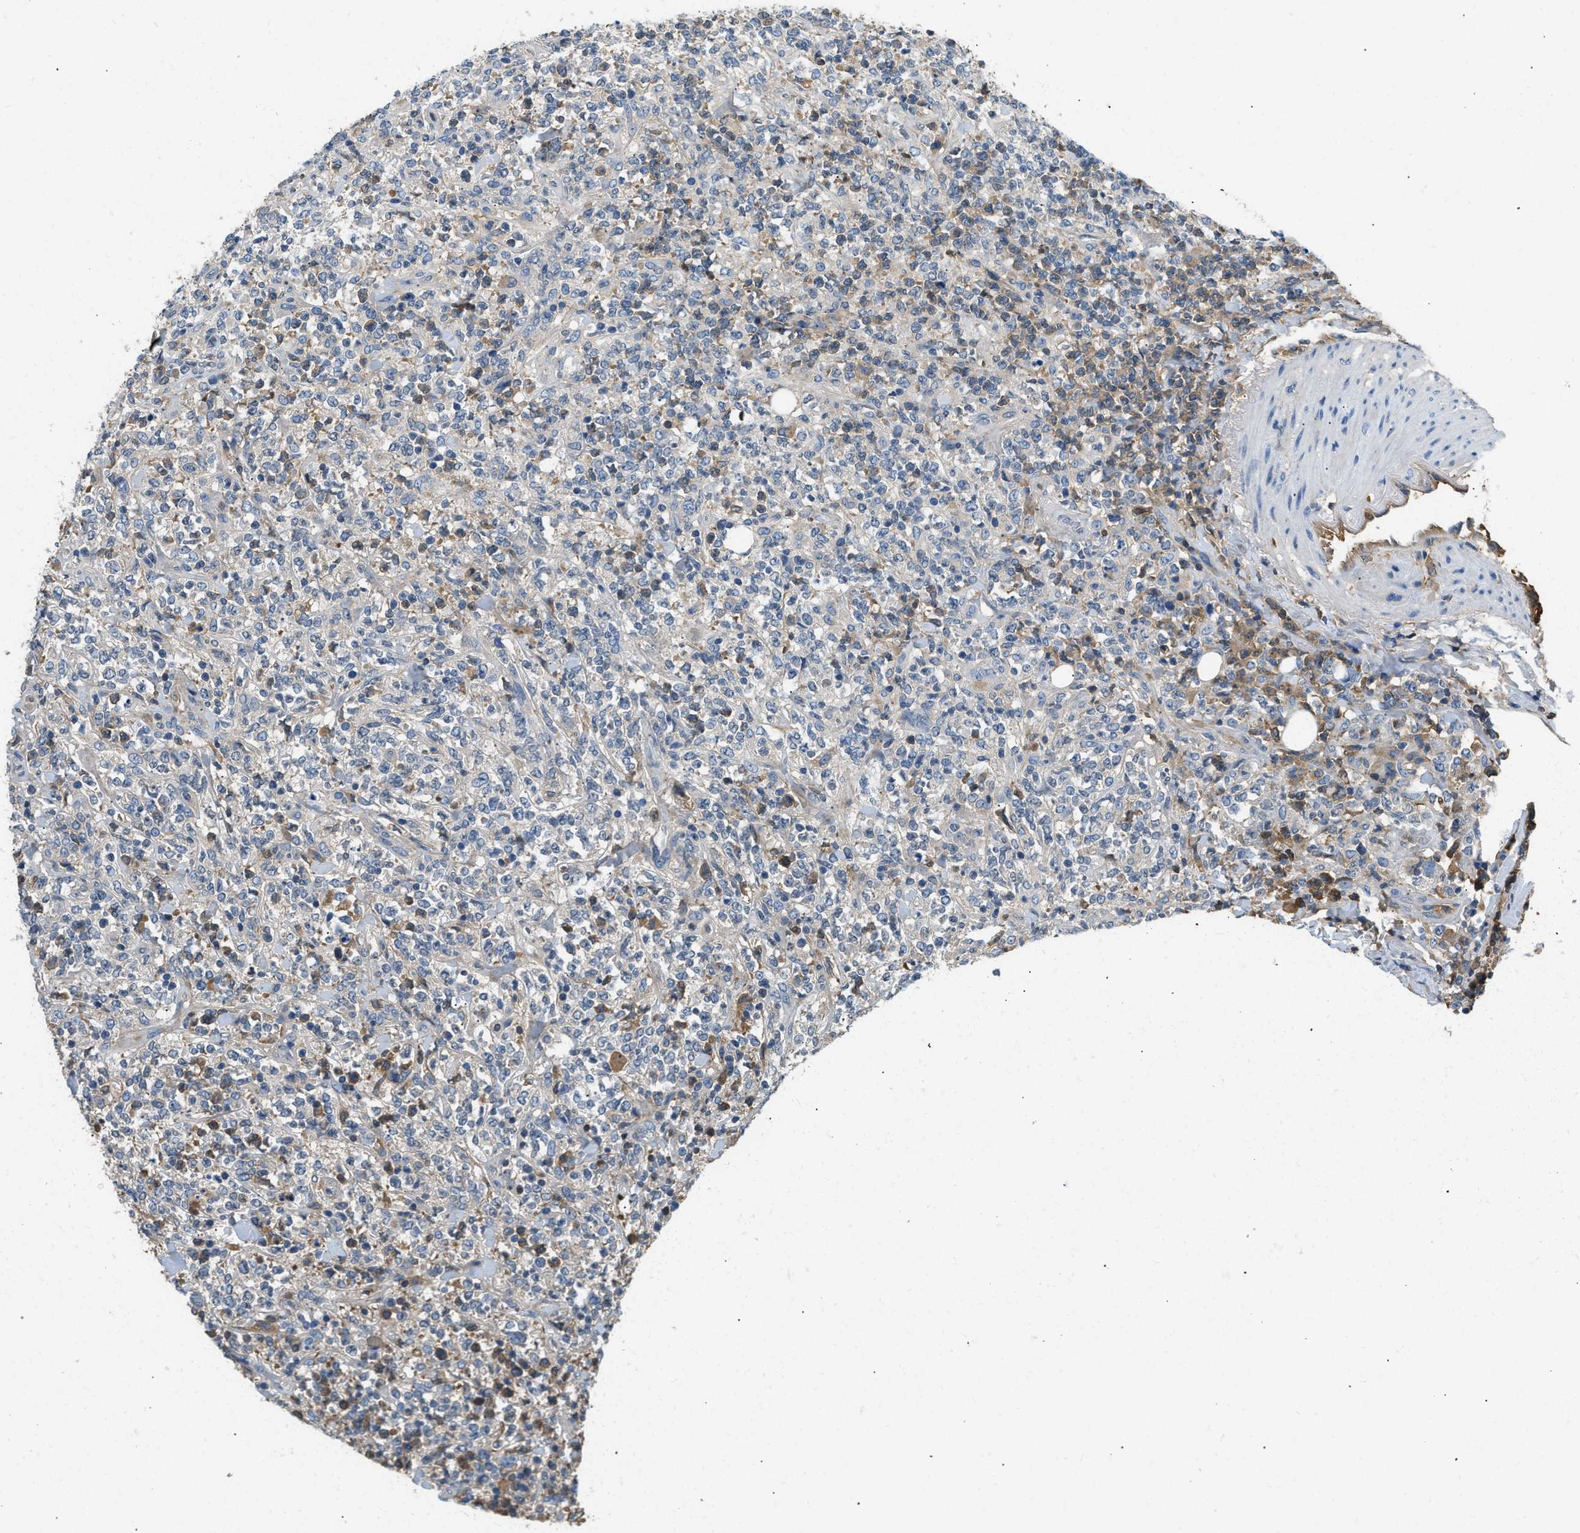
{"staining": {"intensity": "moderate", "quantity": "<25%", "location": "cytoplasmic/membranous"}, "tissue": "lymphoma", "cell_type": "Tumor cells", "image_type": "cancer", "snomed": [{"axis": "morphology", "description": "Malignant lymphoma, non-Hodgkin's type, High grade"}, {"axis": "topography", "description": "Soft tissue"}], "caption": "Approximately <25% of tumor cells in human lymphoma reveal moderate cytoplasmic/membranous protein positivity as visualized by brown immunohistochemical staining.", "gene": "STC1", "patient": {"sex": "male", "age": 18}}